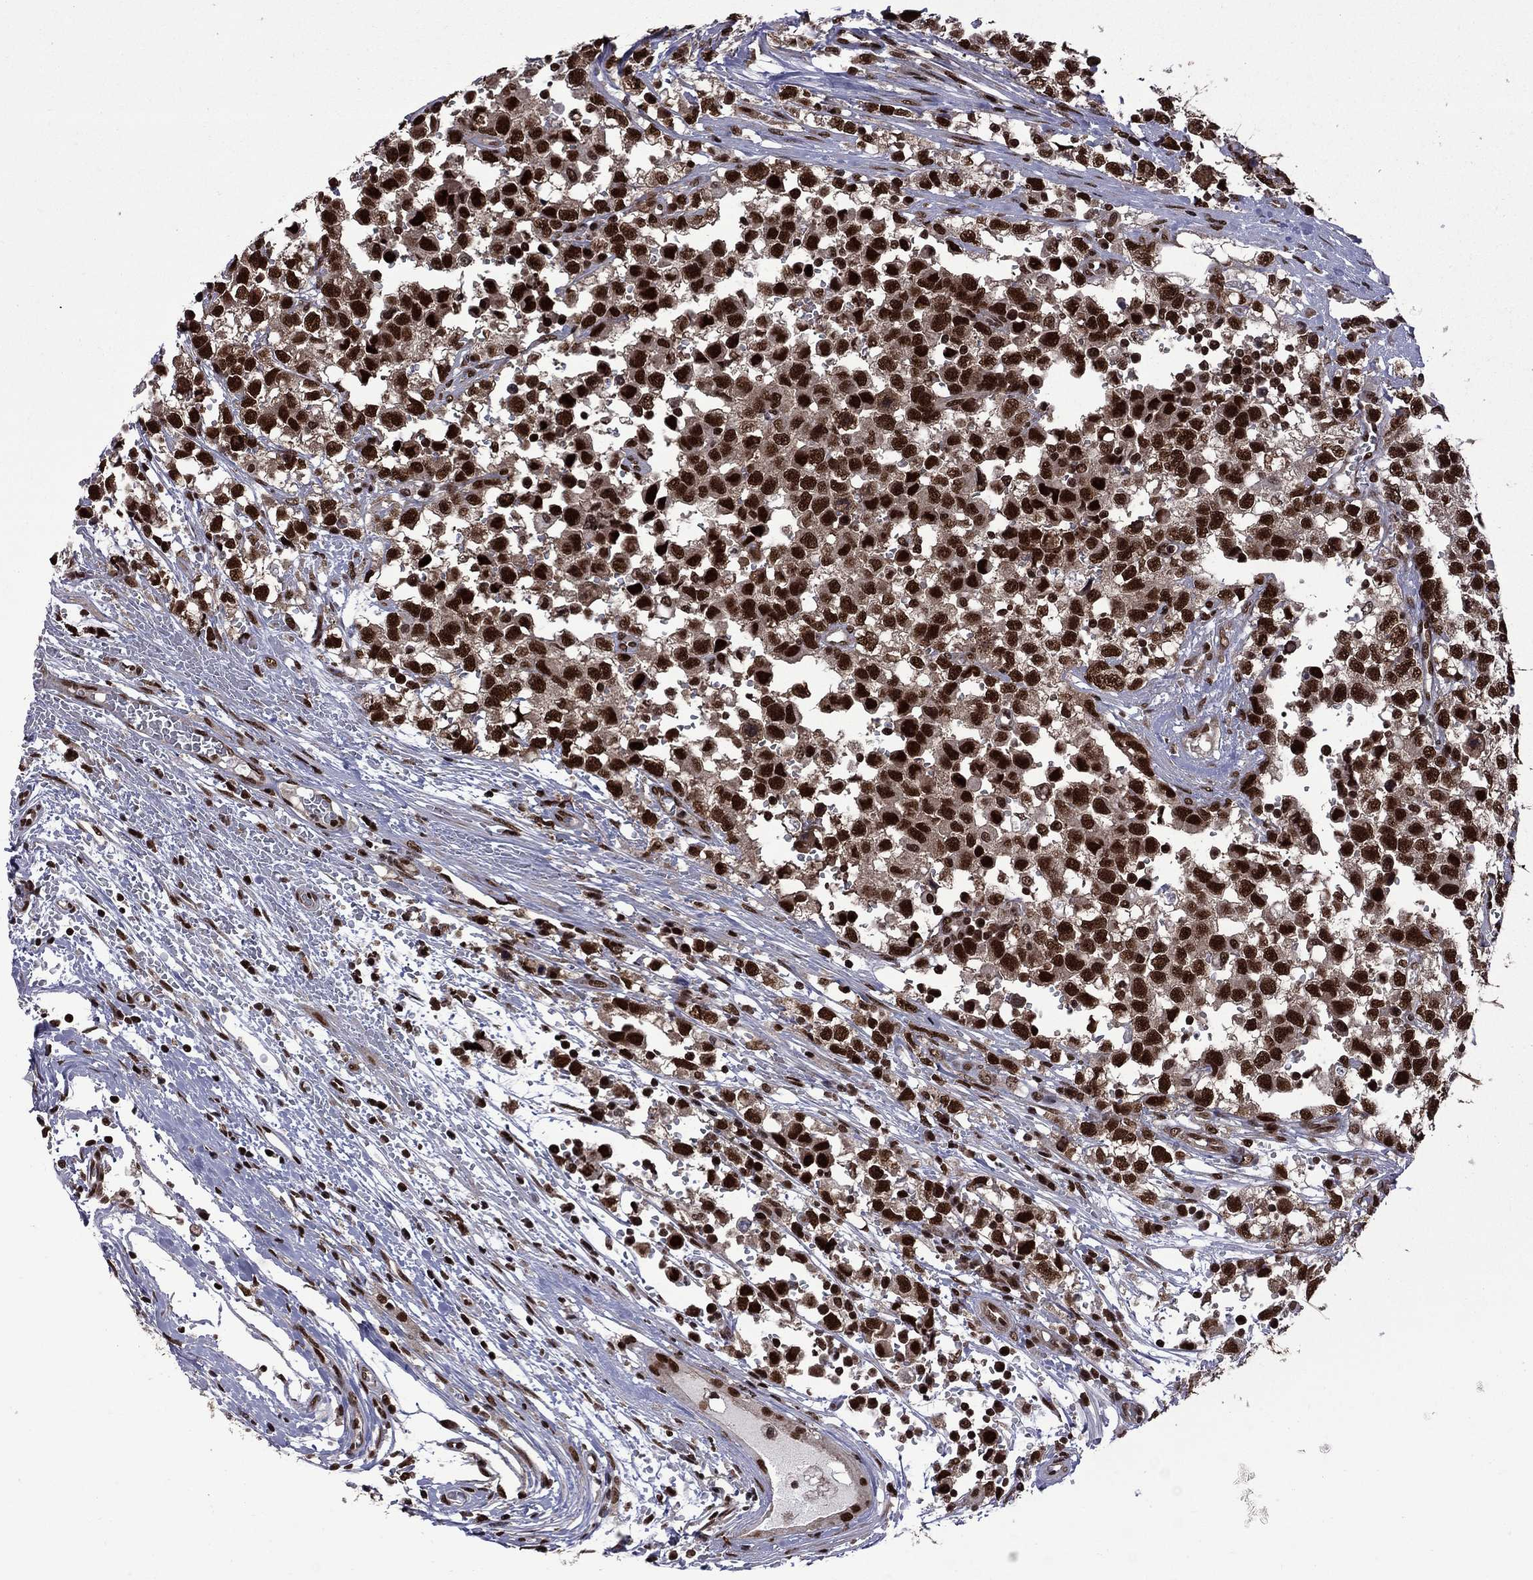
{"staining": {"intensity": "strong", "quantity": ">75%", "location": "nuclear"}, "tissue": "testis cancer", "cell_type": "Tumor cells", "image_type": "cancer", "snomed": [{"axis": "morphology", "description": "Seminoma, NOS"}, {"axis": "topography", "description": "Testis"}], "caption": "Seminoma (testis) stained for a protein exhibits strong nuclear positivity in tumor cells. The protein of interest is shown in brown color, while the nuclei are stained blue.", "gene": "MED25", "patient": {"sex": "male", "age": 34}}